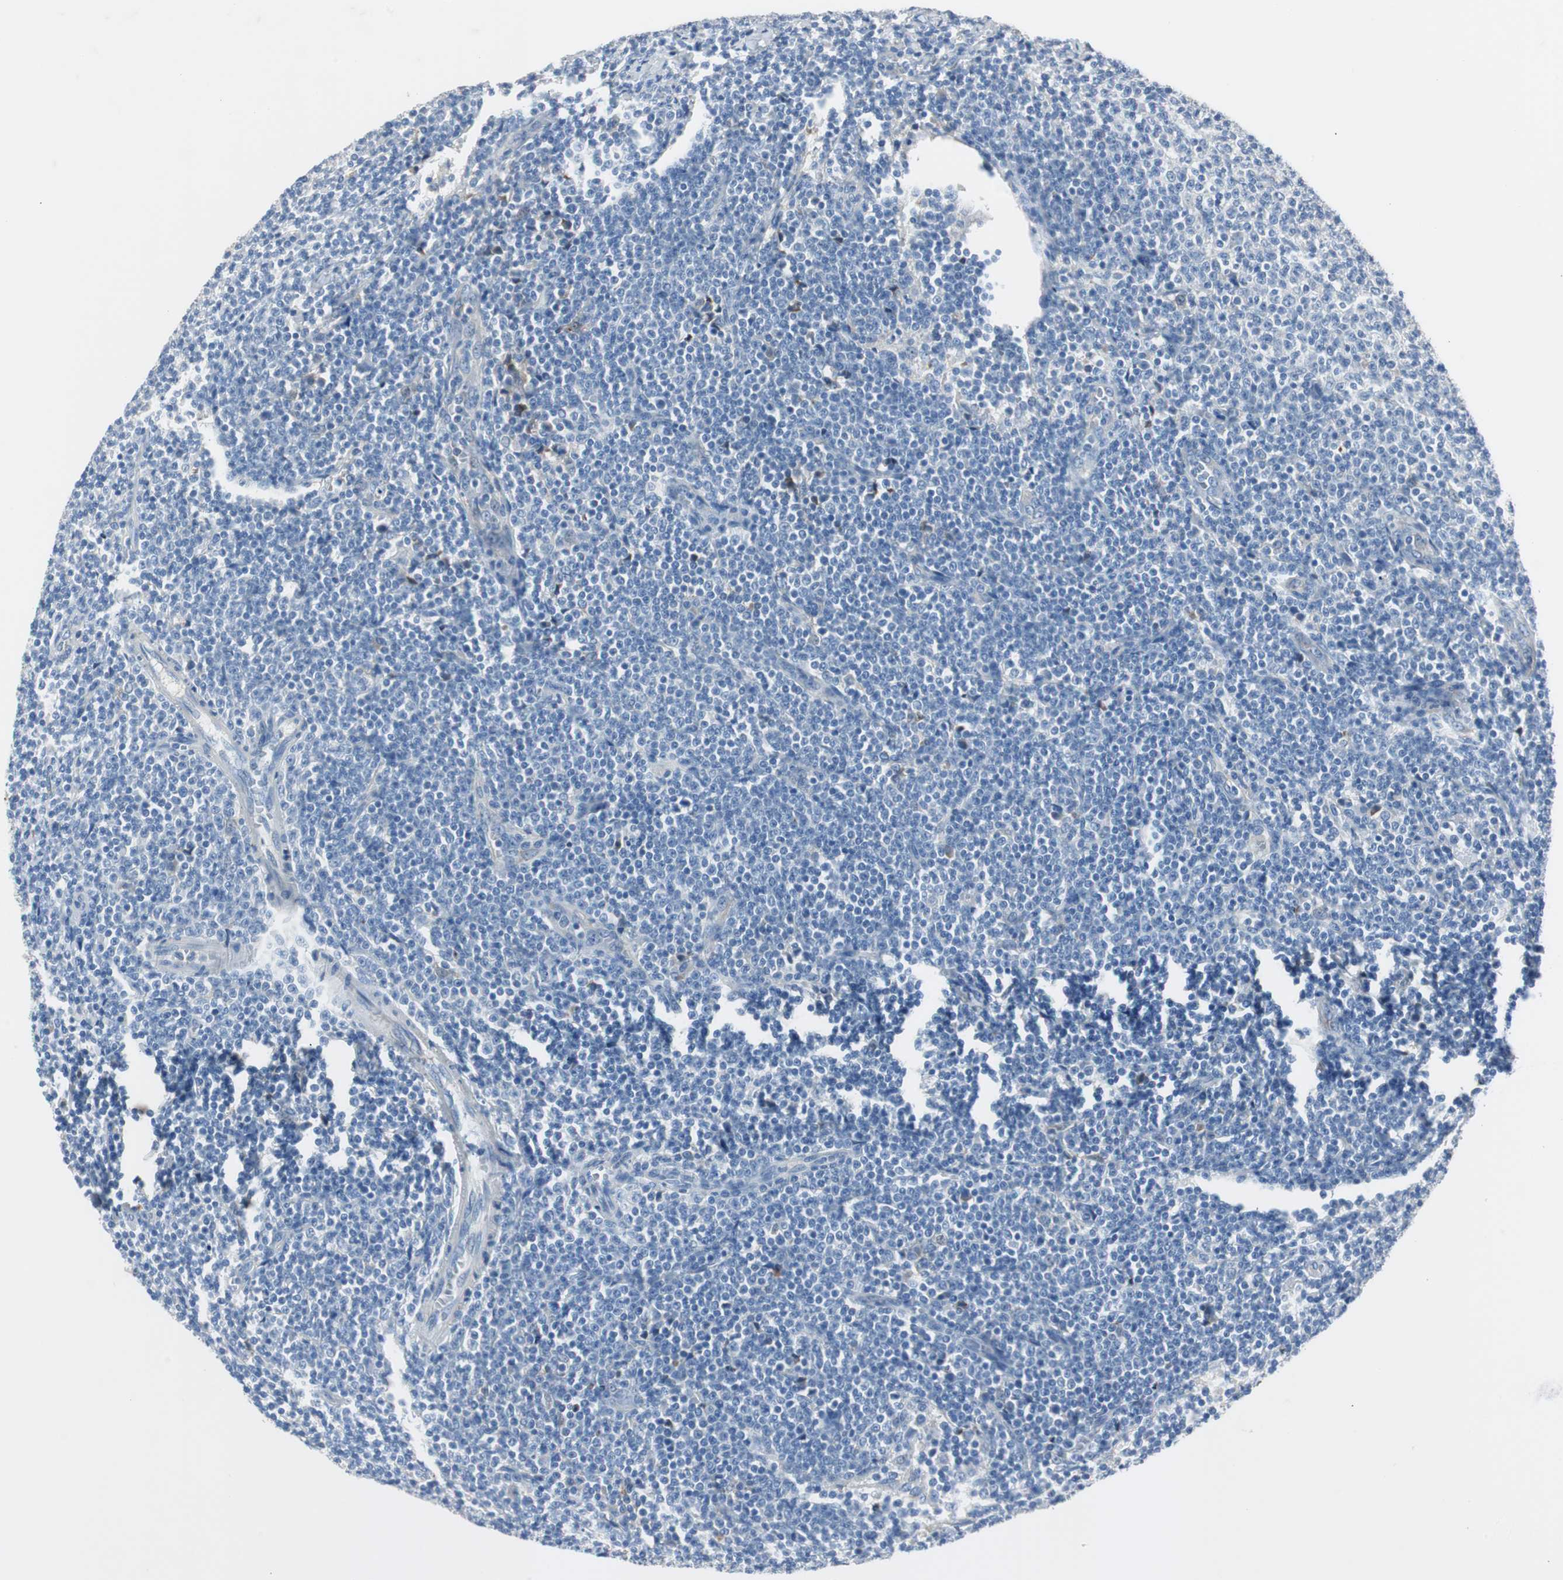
{"staining": {"intensity": "negative", "quantity": "none", "location": "none"}, "tissue": "lymphoma", "cell_type": "Tumor cells", "image_type": "cancer", "snomed": [{"axis": "morphology", "description": "Malignant lymphoma, non-Hodgkin's type, Low grade"}, {"axis": "topography", "description": "Lymph node"}], "caption": "The histopathology image demonstrates no staining of tumor cells in low-grade malignant lymphoma, non-Hodgkin's type.", "gene": "SERPINF1", "patient": {"sex": "male", "age": 66}}